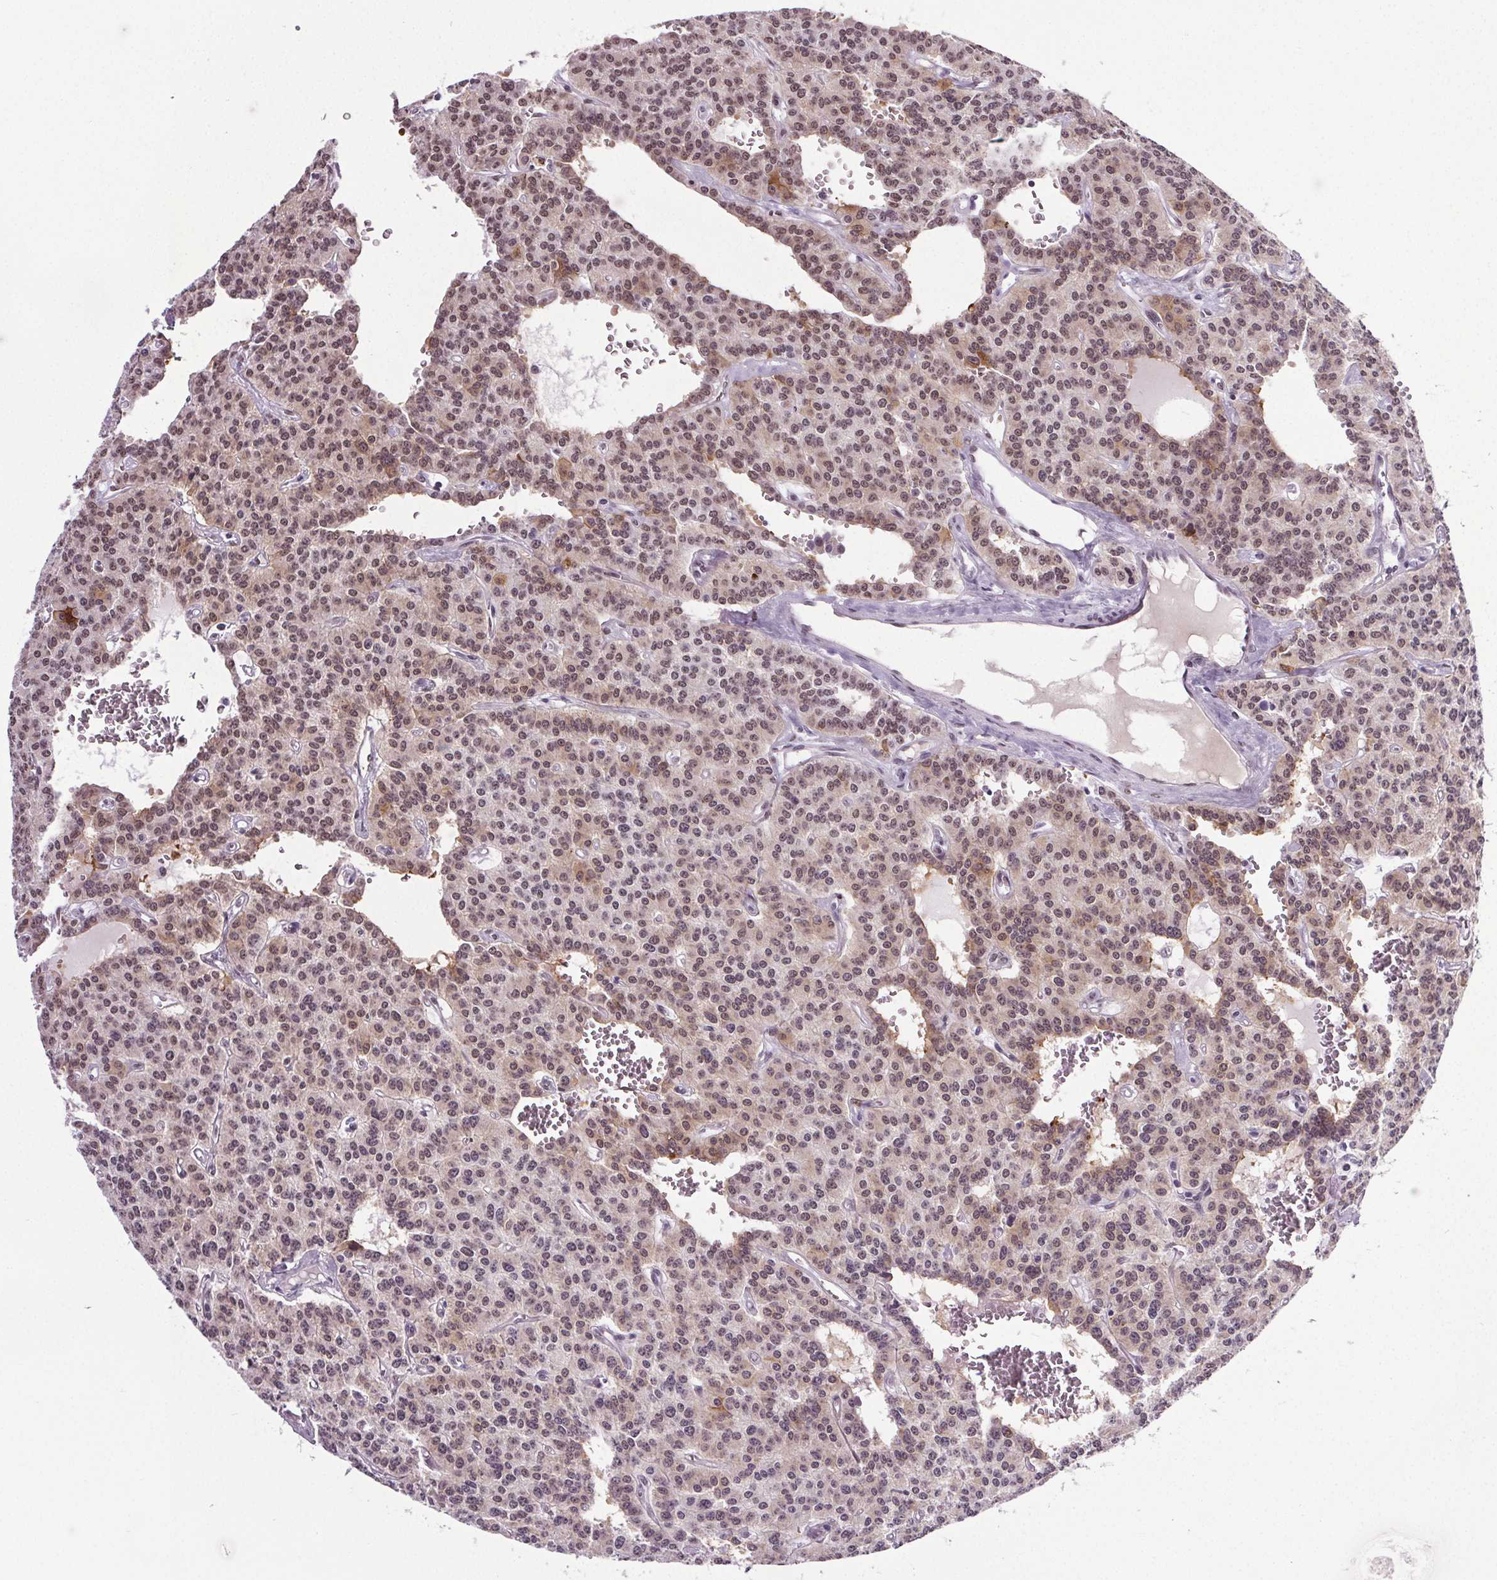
{"staining": {"intensity": "weak", "quantity": "25%-75%", "location": "cytoplasmic/membranous,nuclear"}, "tissue": "carcinoid", "cell_type": "Tumor cells", "image_type": "cancer", "snomed": [{"axis": "morphology", "description": "Carcinoid, malignant, NOS"}, {"axis": "topography", "description": "Lung"}], "caption": "Protein staining displays weak cytoplasmic/membranous and nuclear staining in approximately 25%-75% of tumor cells in carcinoid (malignant). The staining is performed using DAB brown chromogen to label protein expression. The nuclei are counter-stained blue using hematoxylin.", "gene": "GP6", "patient": {"sex": "female", "age": 71}}